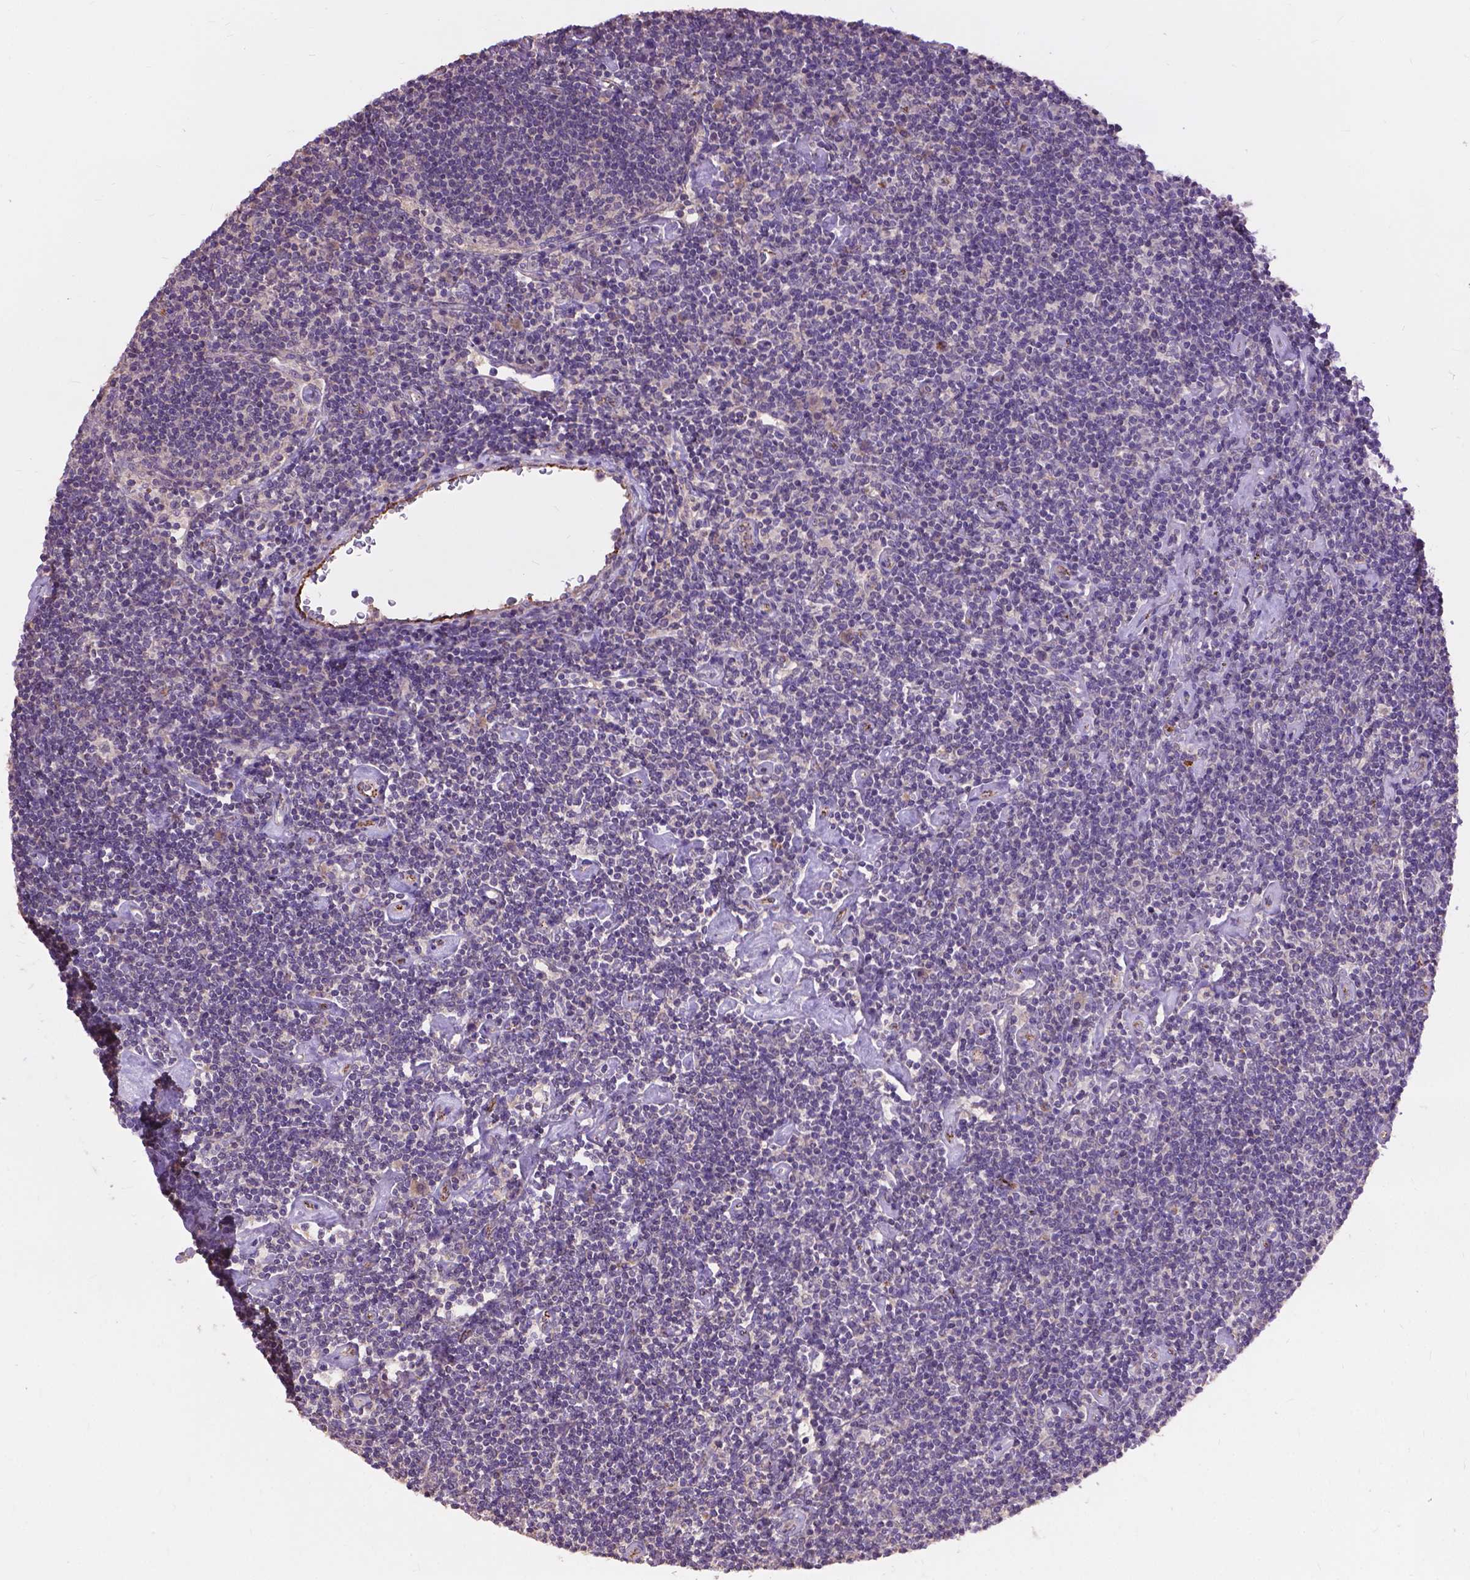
{"staining": {"intensity": "negative", "quantity": "none", "location": "none"}, "tissue": "lymphoma", "cell_type": "Tumor cells", "image_type": "cancer", "snomed": [{"axis": "morphology", "description": "Hodgkin's disease, NOS"}, {"axis": "topography", "description": "Lymph node"}], "caption": "DAB immunohistochemical staining of lymphoma demonstrates no significant positivity in tumor cells.", "gene": "ZNF337", "patient": {"sex": "male", "age": 40}}